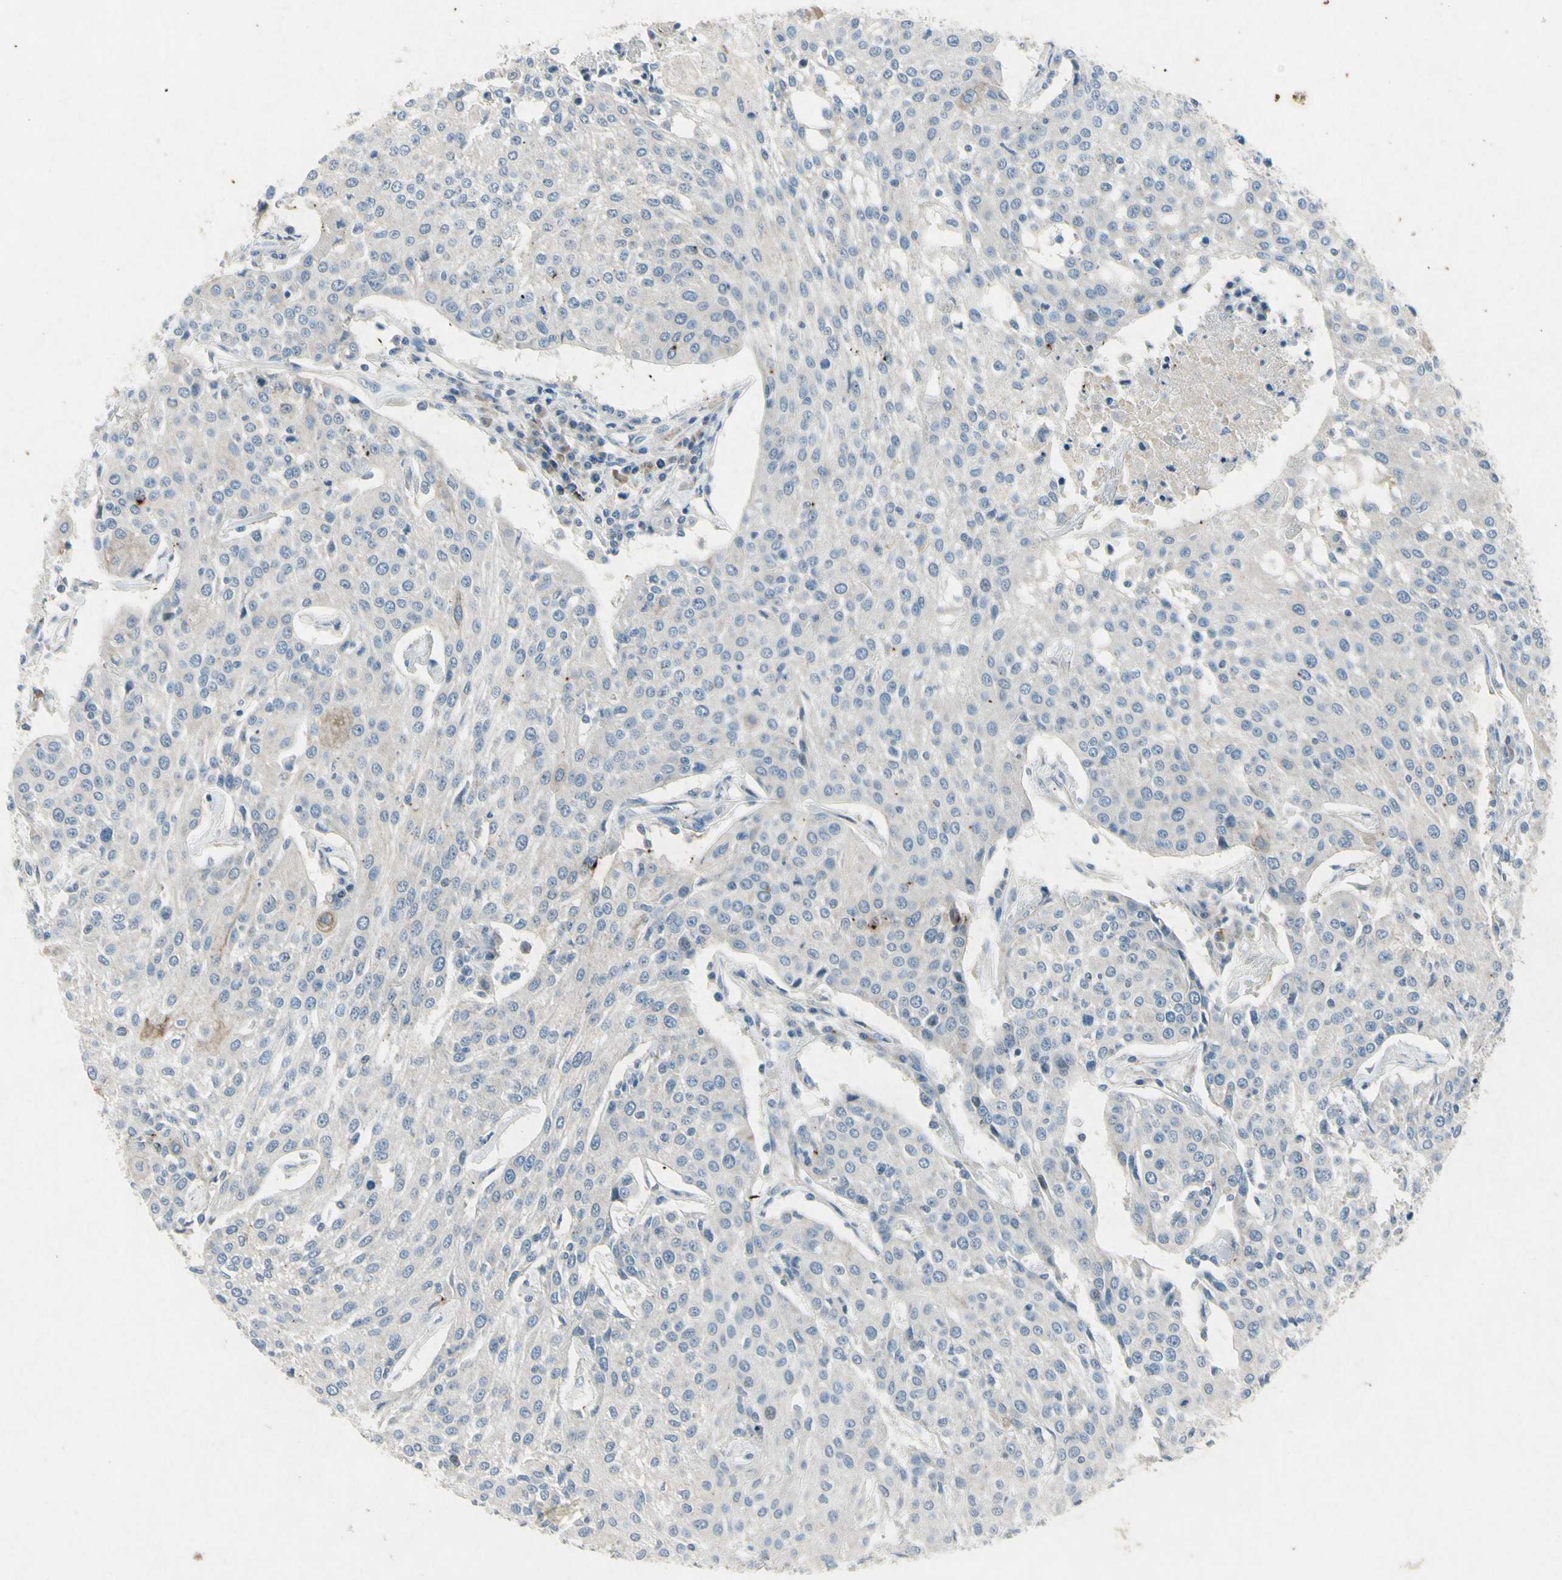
{"staining": {"intensity": "negative", "quantity": "none", "location": "none"}, "tissue": "urothelial cancer", "cell_type": "Tumor cells", "image_type": "cancer", "snomed": [{"axis": "morphology", "description": "Urothelial carcinoma, High grade"}, {"axis": "topography", "description": "Urinary bladder"}], "caption": "Urothelial carcinoma (high-grade) was stained to show a protein in brown. There is no significant expression in tumor cells.", "gene": "SNAP91", "patient": {"sex": "female", "age": 85}}